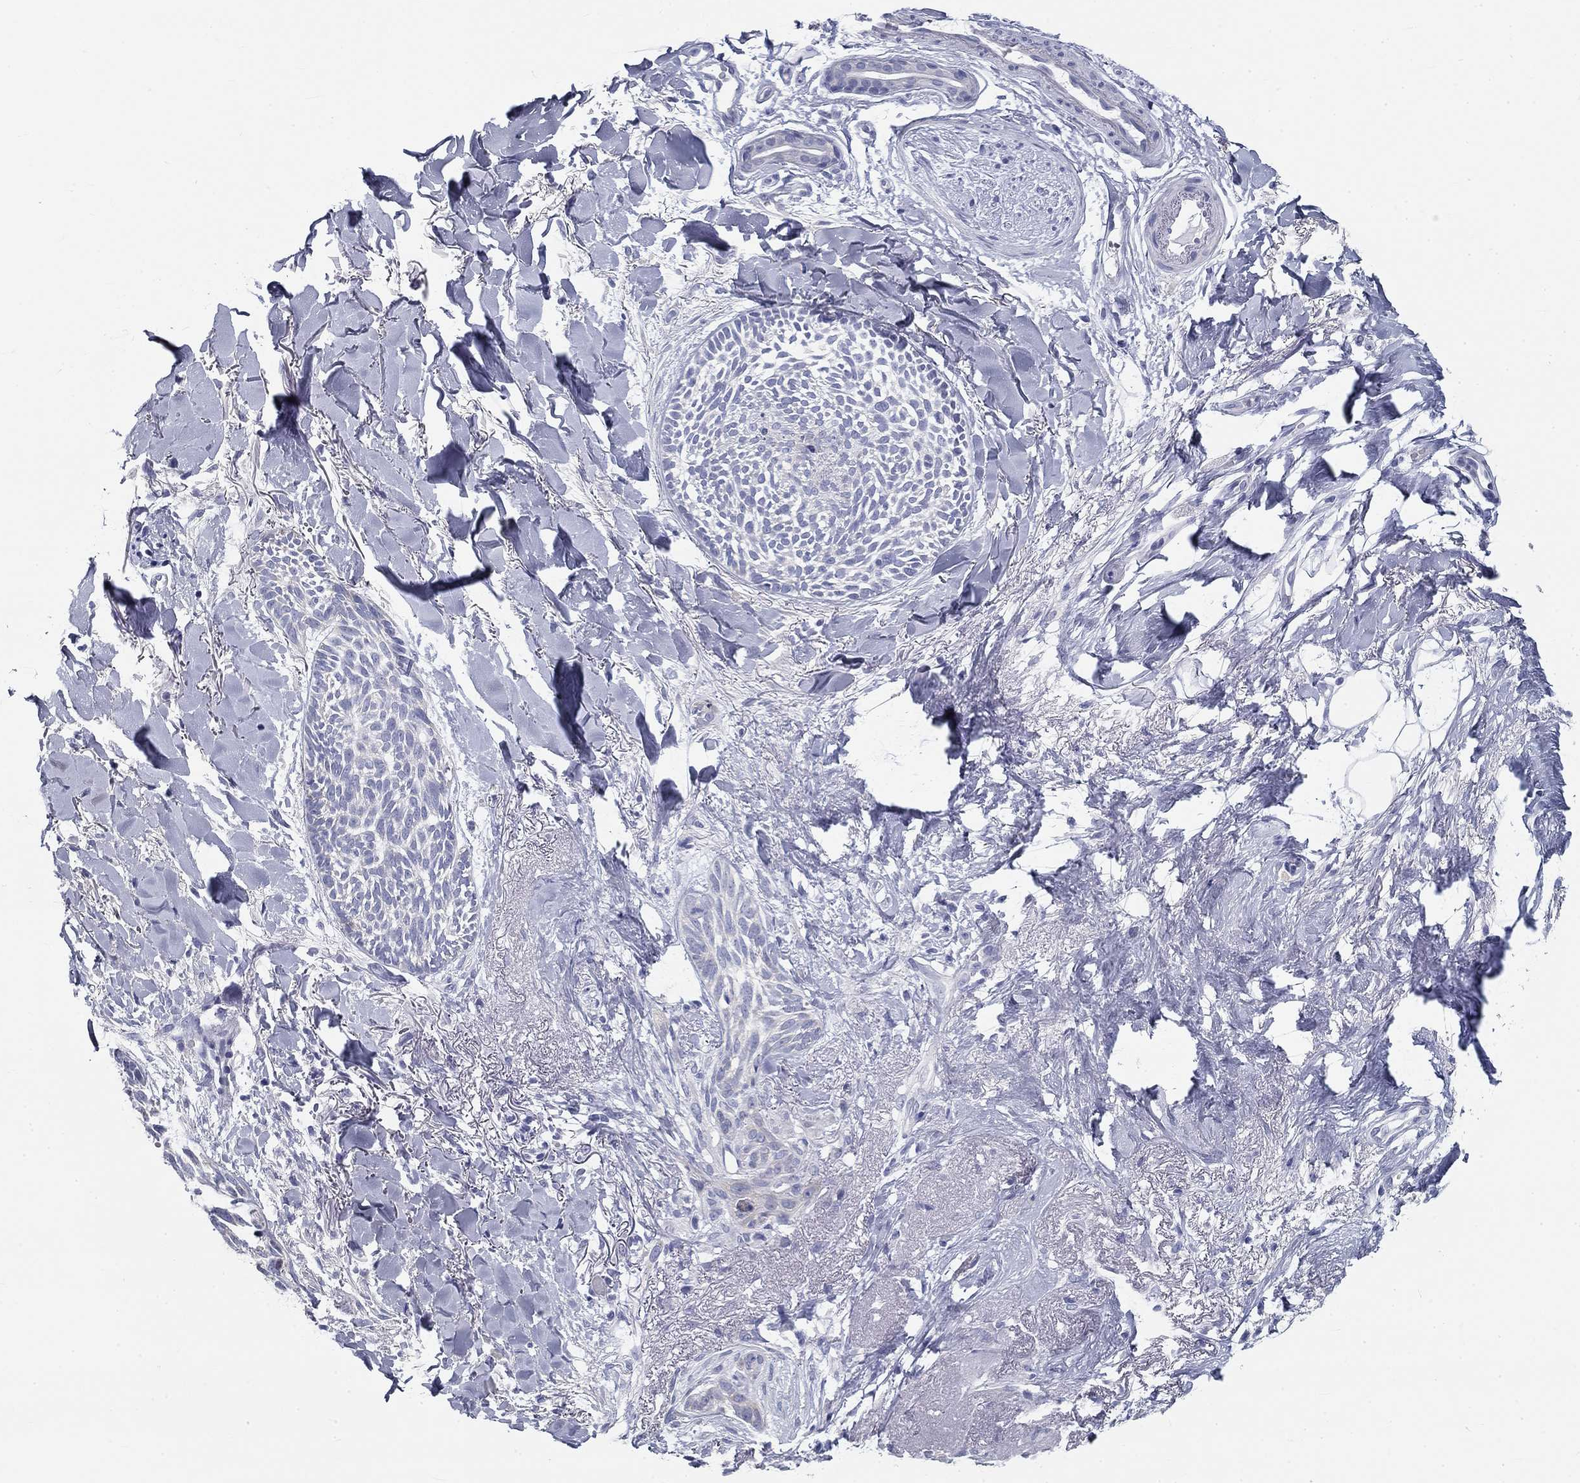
{"staining": {"intensity": "negative", "quantity": "none", "location": "none"}, "tissue": "skin cancer", "cell_type": "Tumor cells", "image_type": "cancer", "snomed": [{"axis": "morphology", "description": "Normal tissue, NOS"}, {"axis": "morphology", "description": "Basal cell carcinoma"}, {"axis": "topography", "description": "Skin"}], "caption": "This is an immunohistochemistry (IHC) histopathology image of skin cancer (basal cell carcinoma). There is no expression in tumor cells.", "gene": "GALNTL5", "patient": {"sex": "male", "age": 84}}